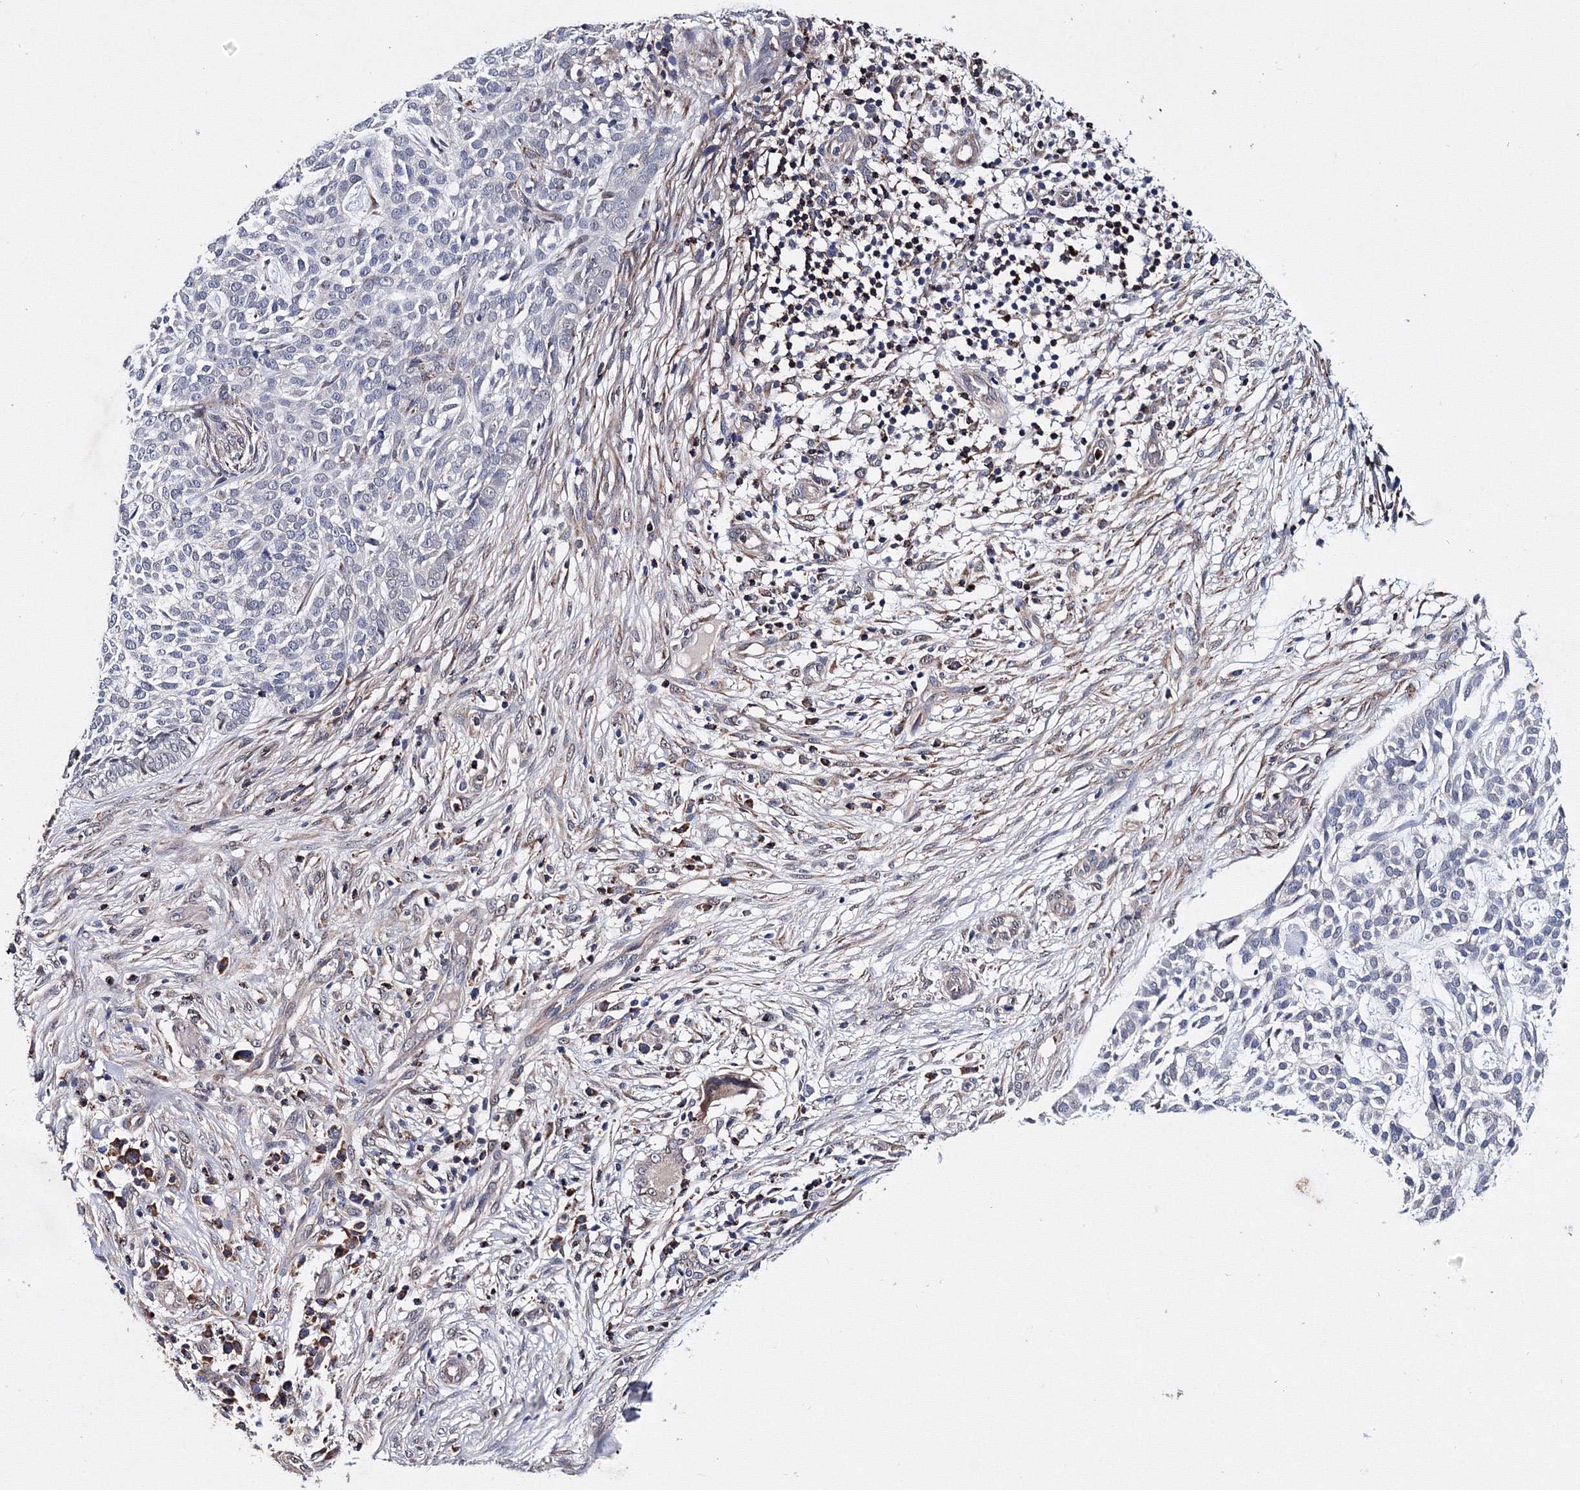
{"staining": {"intensity": "negative", "quantity": "none", "location": "none"}, "tissue": "skin cancer", "cell_type": "Tumor cells", "image_type": "cancer", "snomed": [{"axis": "morphology", "description": "Basal cell carcinoma"}, {"axis": "topography", "description": "Skin"}], "caption": "Tumor cells are negative for brown protein staining in basal cell carcinoma (skin).", "gene": "PHYKPL", "patient": {"sex": "female", "age": 64}}